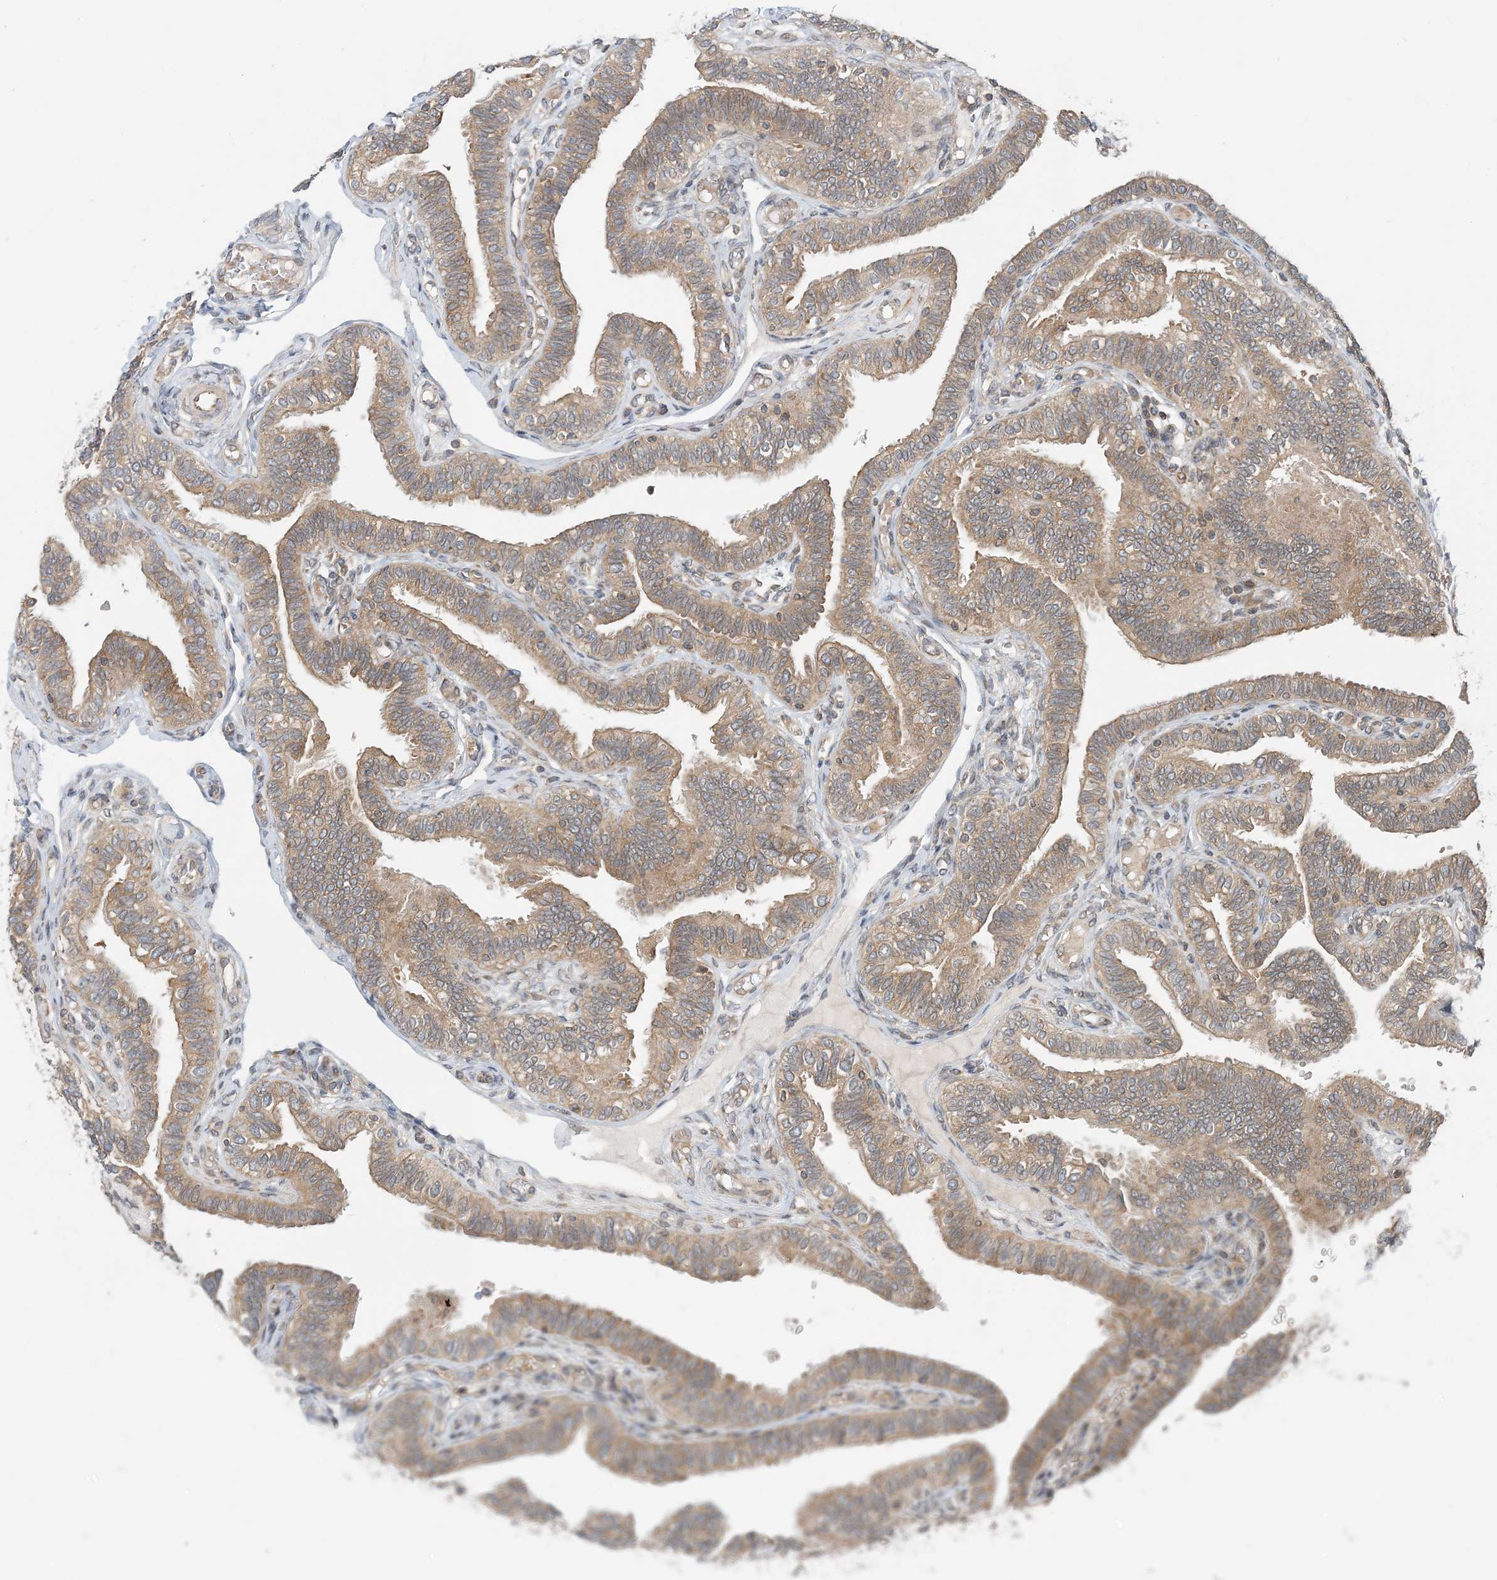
{"staining": {"intensity": "moderate", "quantity": ">75%", "location": "cytoplasmic/membranous"}, "tissue": "fallopian tube", "cell_type": "Glandular cells", "image_type": "normal", "snomed": [{"axis": "morphology", "description": "Normal tissue, NOS"}, {"axis": "topography", "description": "Fallopian tube"}], "caption": "Immunohistochemical staining of benign fallopian tube reveals >75% levels of moderate cytoplasmic/membranous protein positivity in approximately >75% of glandular cells.", "gene": "ATP13A2", "patient": {"sex": "female", "age": 39}}